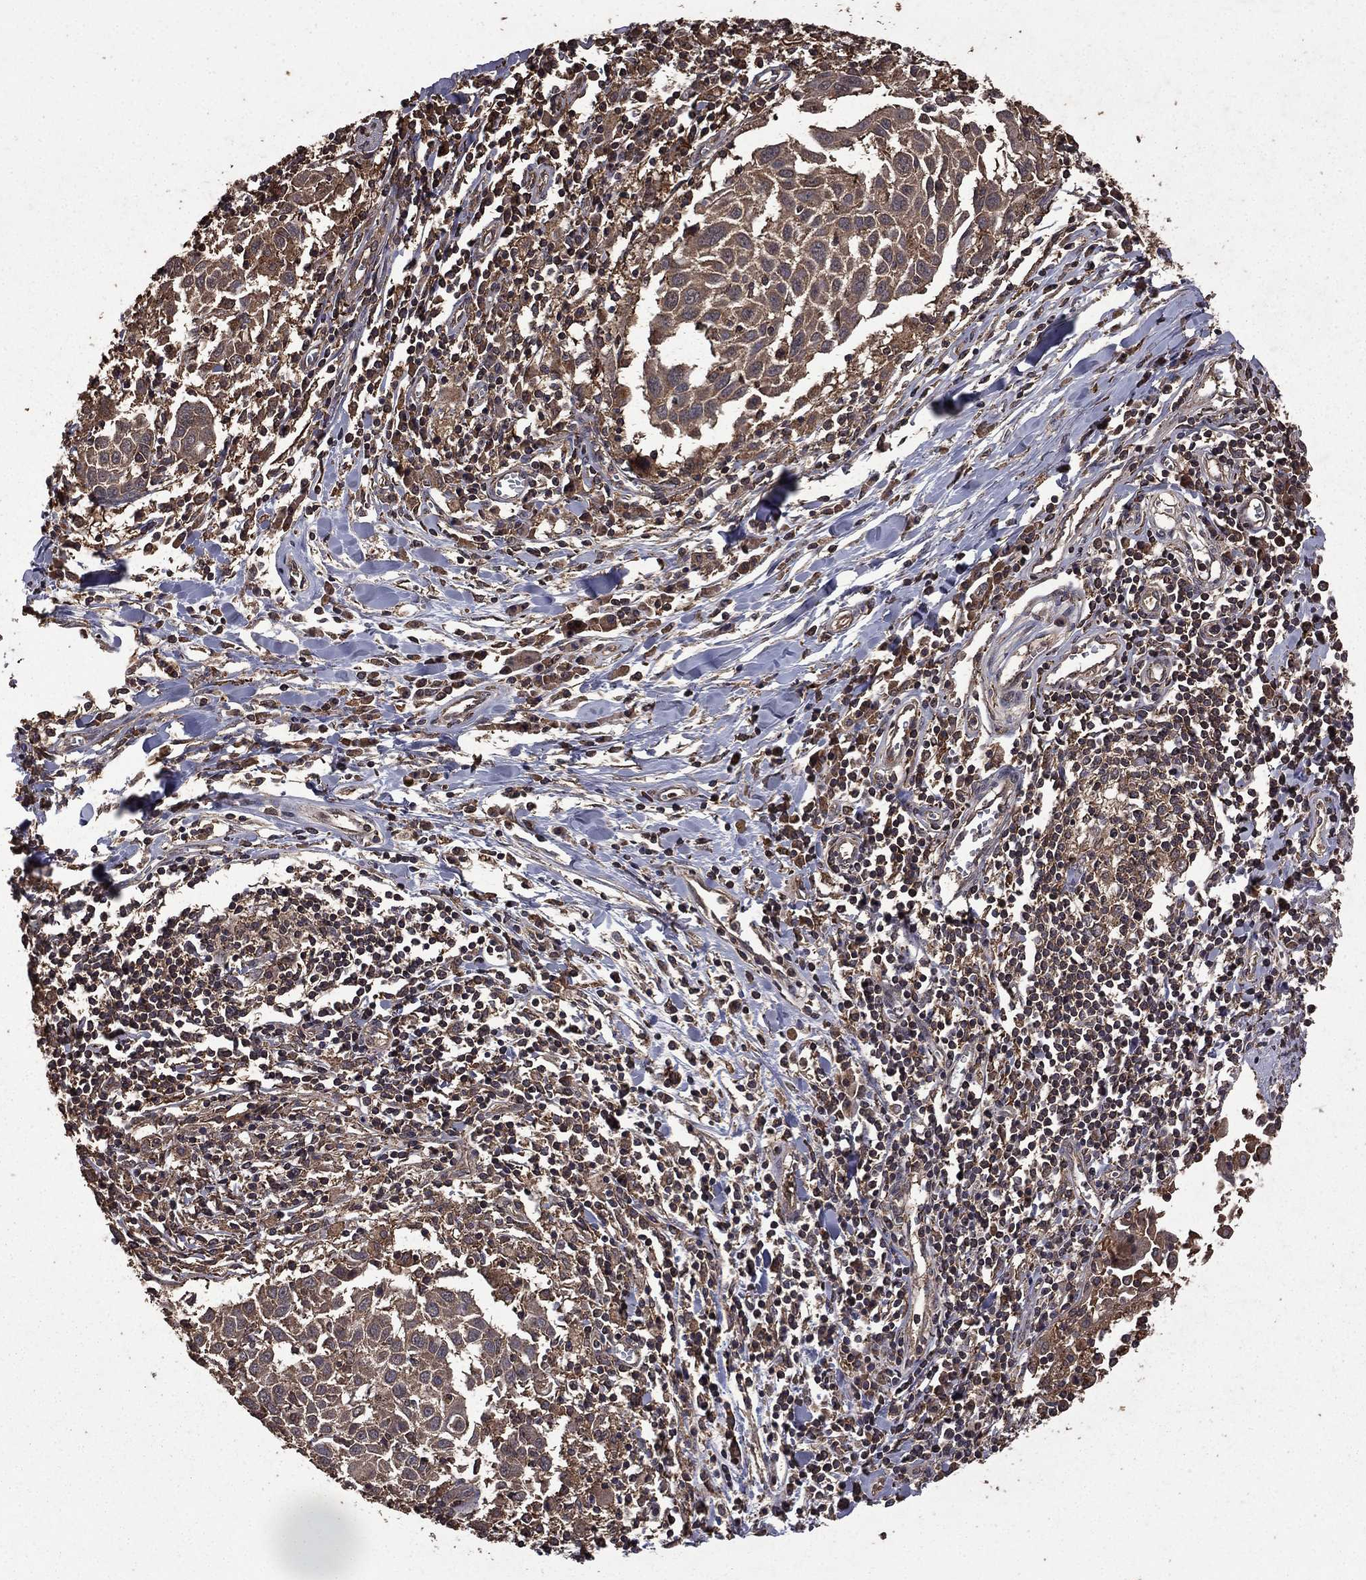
{"staining": {"intensity": "weak", "quantity": "25%-75%", "location": "cytoplasmic/membranous"}, "tissue": "lung cancer", "cell_type": "Tumor cells", "image_type": "cancer", "snomed": [{"axis": "morphology", "description": "Squamous cell carcinoma, NOS"}, {"axis": "topography", "description": "Lung"}], "caption": "Protein staining of lung cancer (squamous cell carcinoma) tissue displays weak cytoplasmic/membranous staining in about 25%-75% of tumor cells. Immunohistochemistry (ihc) stains the protein of interest in brown and the nuclei are stained blue.", "gene": "BIRC6", "patient": {"sex": "male", "age": 57}}